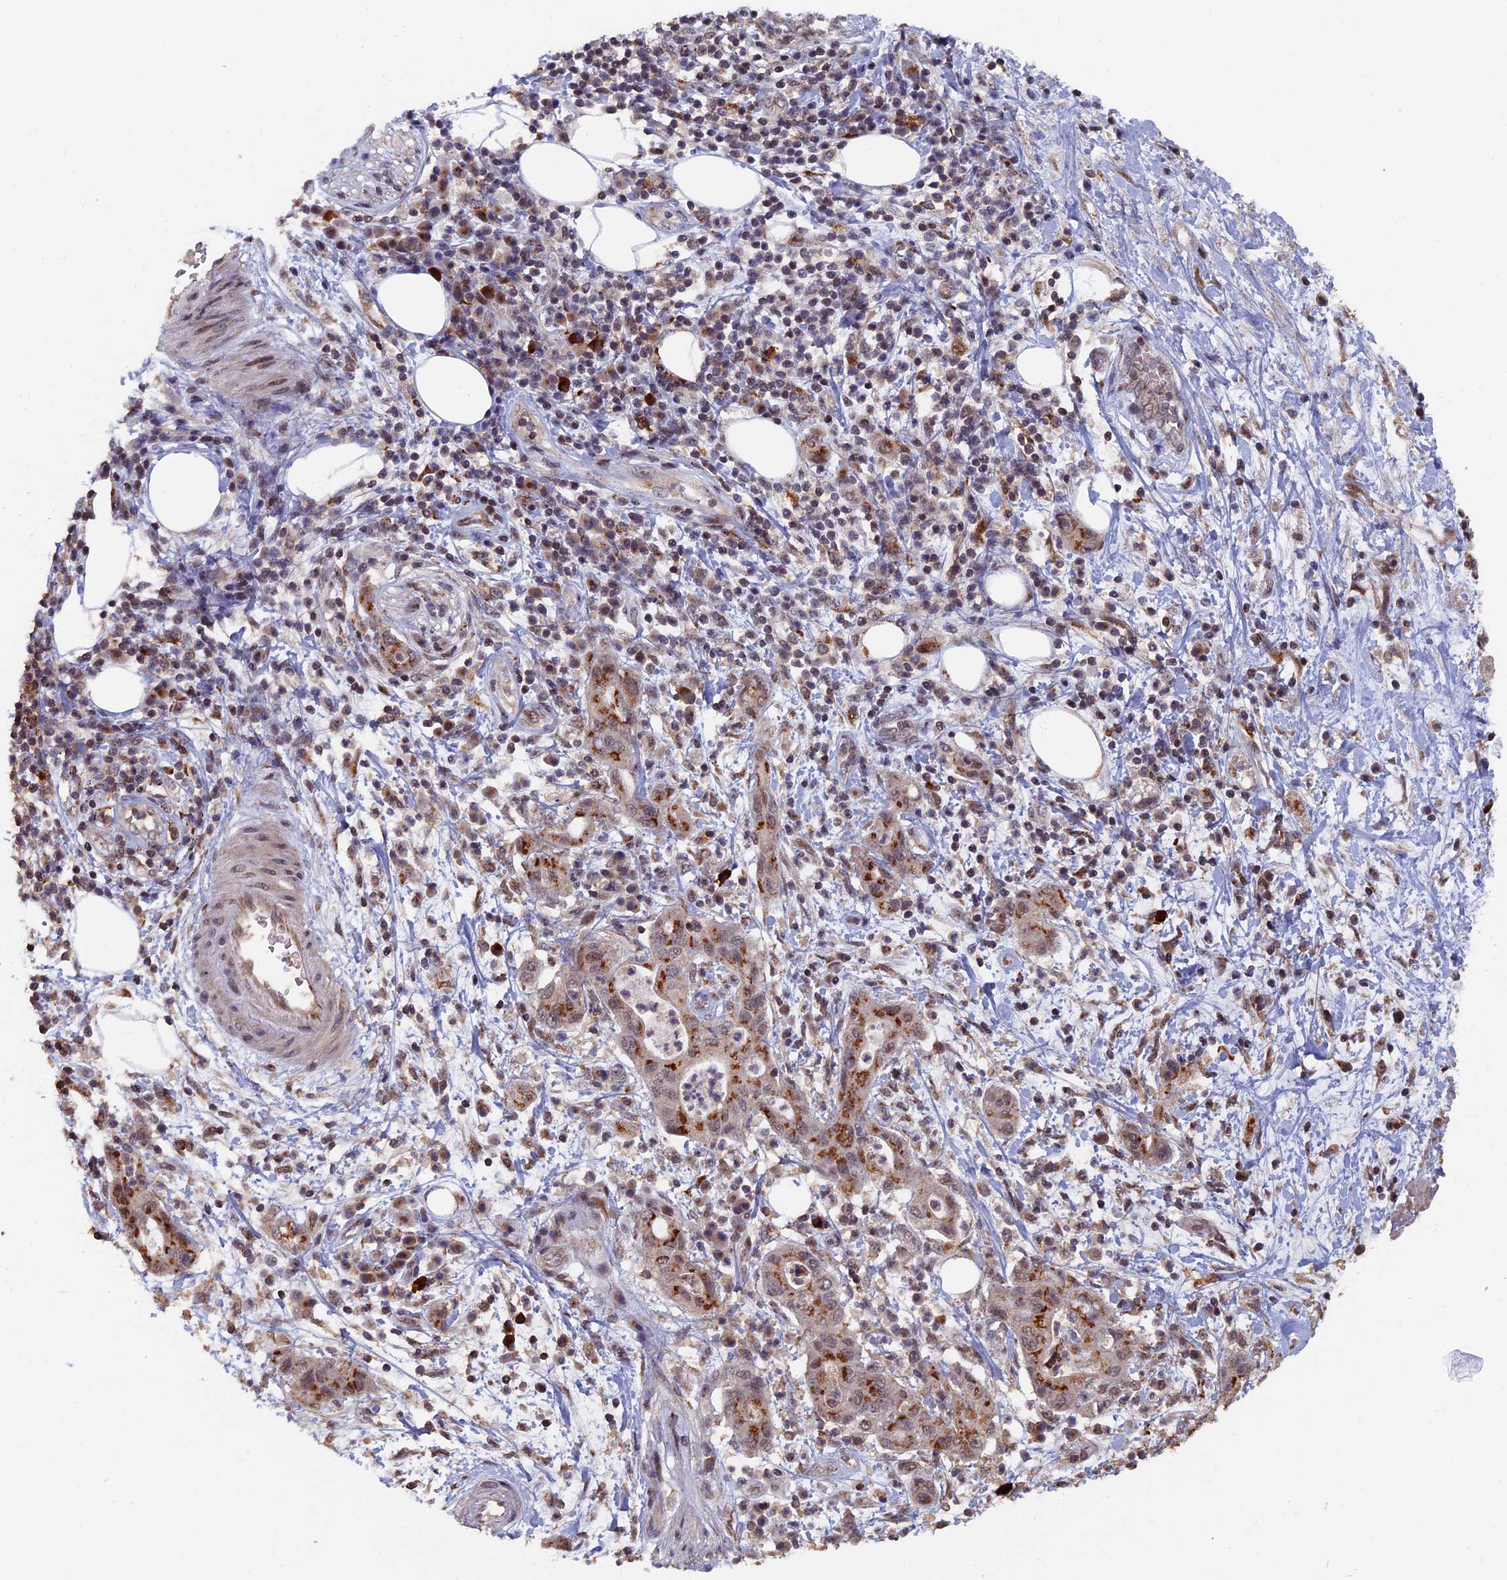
{"staining": {"intensity": "strong", "quantity": "25%-75%", "location": "cytoplasmic/membranous"}, "tissue": "pancreatic cancer", "cell_type": "Tumor cells", "image_type": "cancer", "snomed": [{"axis": "morphology", "description": "Adenocarcinoma, NOS"}, {"axis": "topography", "description": "Pancreas"}], "caption": "There is high levels of strong cytoplasmic/membranous staining in tumor cells of pancreatic adenocarcinoma, as demonstrated by immunohistochemical staining (brown color).", "gene": "RASGRF1", "patient": {"sex": "female", "age": 73}}